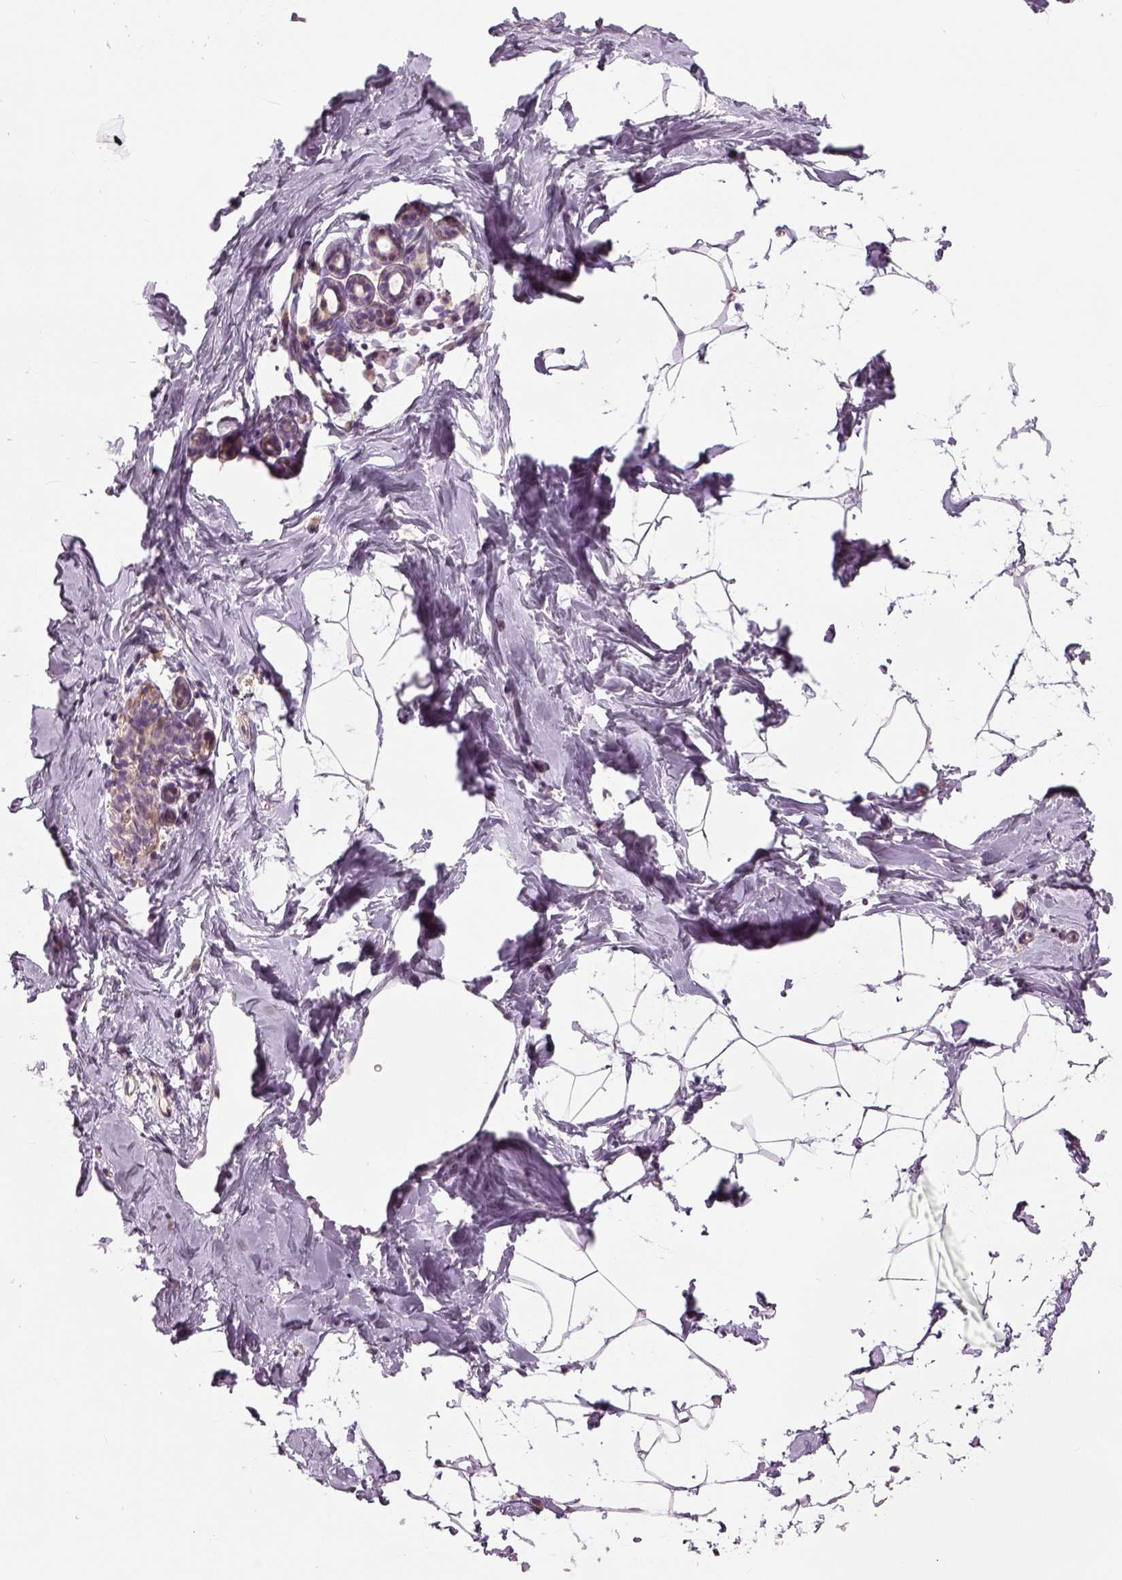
{"staining": {"intensity": "negative", "quantity": "none", "location": "none"}, "tissue": "breast", "cell_type": "Adipocytes", "image_type": "normal", "snomed": [{"axis": "morphology", "description": "Normal tissue, NOS"}, {"axis": "topography", "description": "Breast"}], "caption": "IHC of unremarkable breast reveals no expression in adipocytes.", "gene": "NECAB1", "patient": {"sex": "female", "age": 32}}